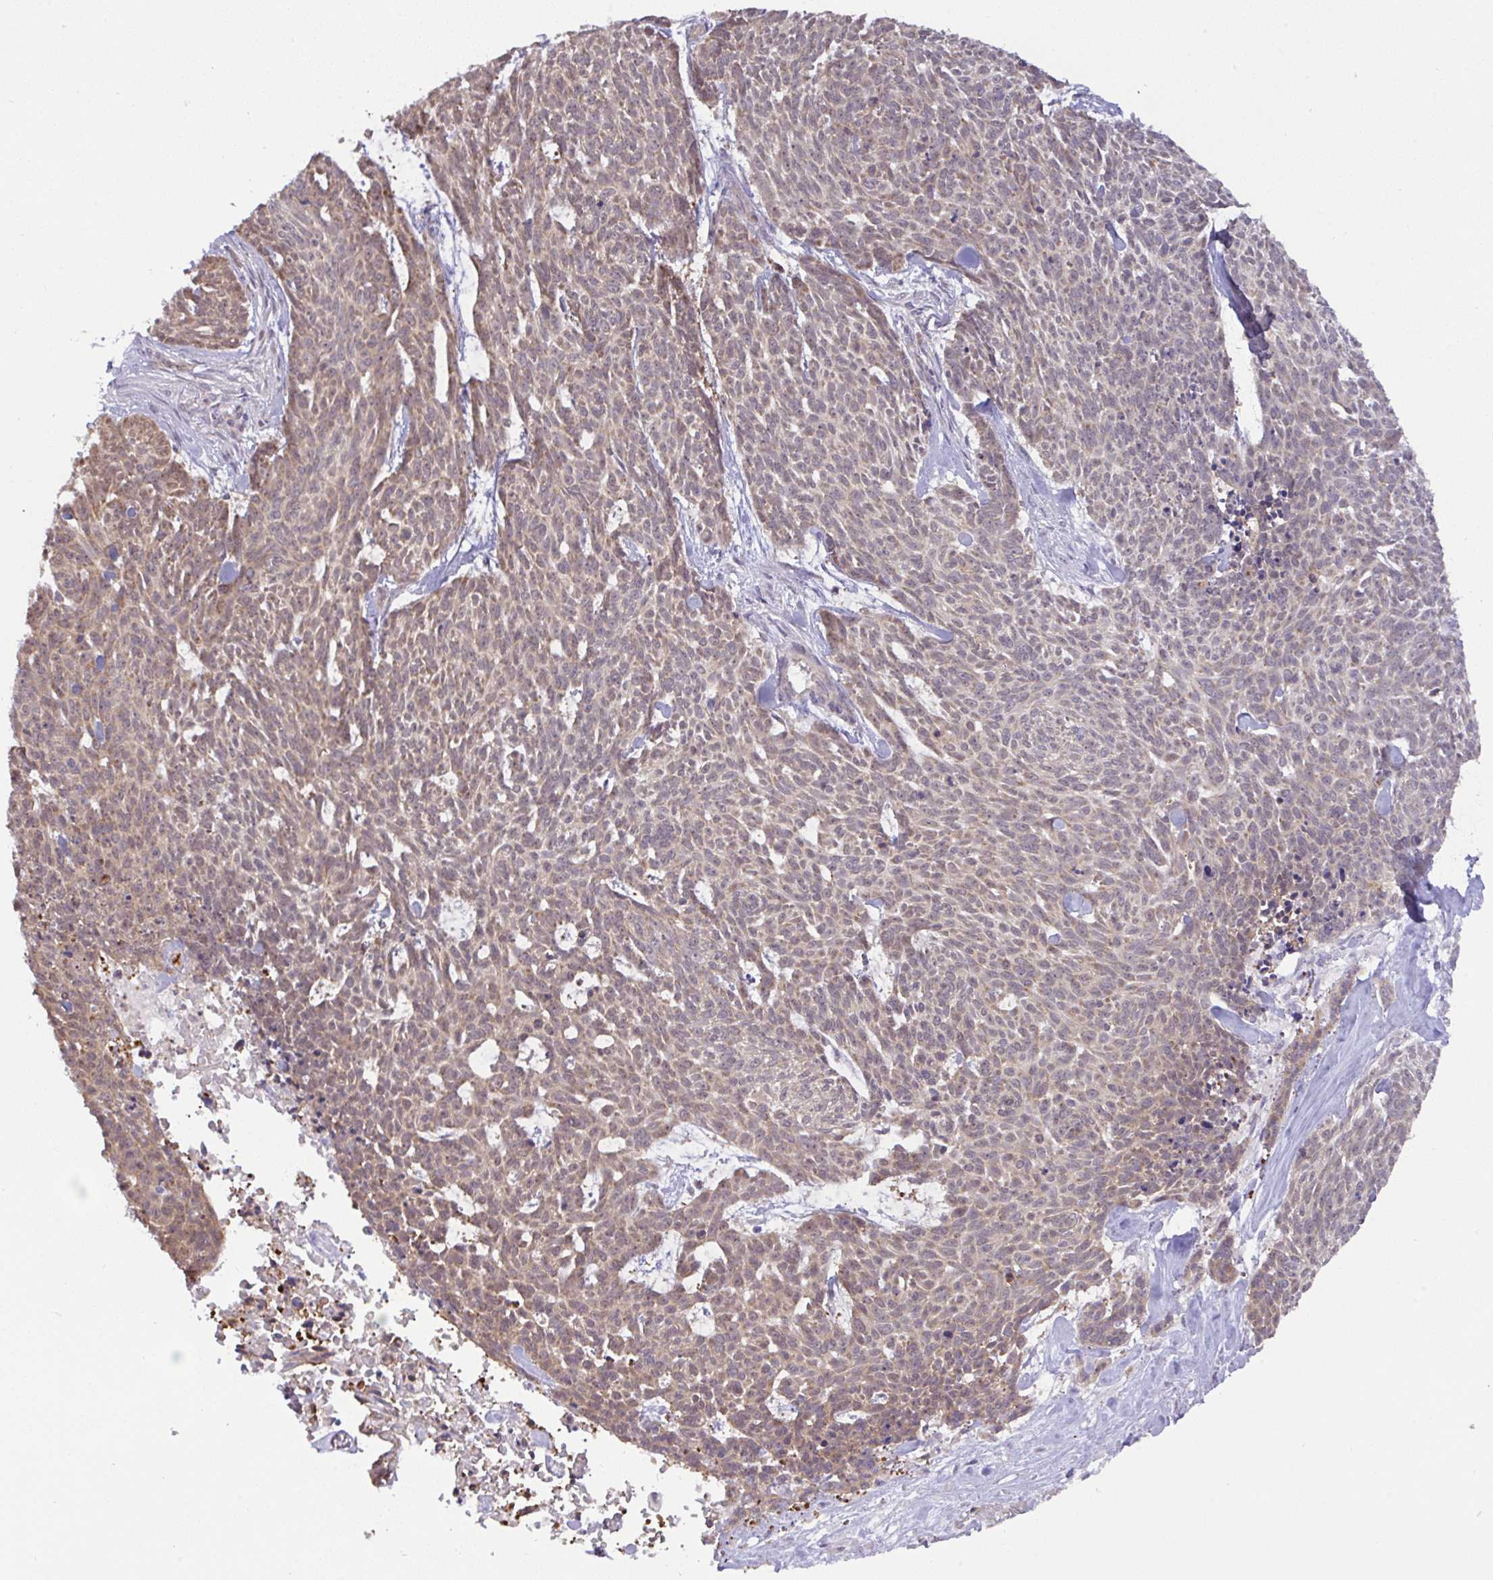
{"staining": {"intensity": "weak", "quantity": ">75%", "location": "cytoplasmic/membranous"}, "tissue": "skin cancer", "cell_type": "Tumor cells", "image_type": "cancer", "snomed": [{"axis": "morphology", "description": "Basal cell carcinoma"}, {"axis": "topography", "description": "Skin"}], "caption": "Tumor cells display weak cytoplasmic/membranous positivity in approximately >75% of cells in skin basal cell carcinoma. (DAB (3,3'-diaminobenzidine) = brown stain, brightfield microscopy at high magnification).", "gene": "DLEU7", "patient": {"sex": "female", "age": 93}}